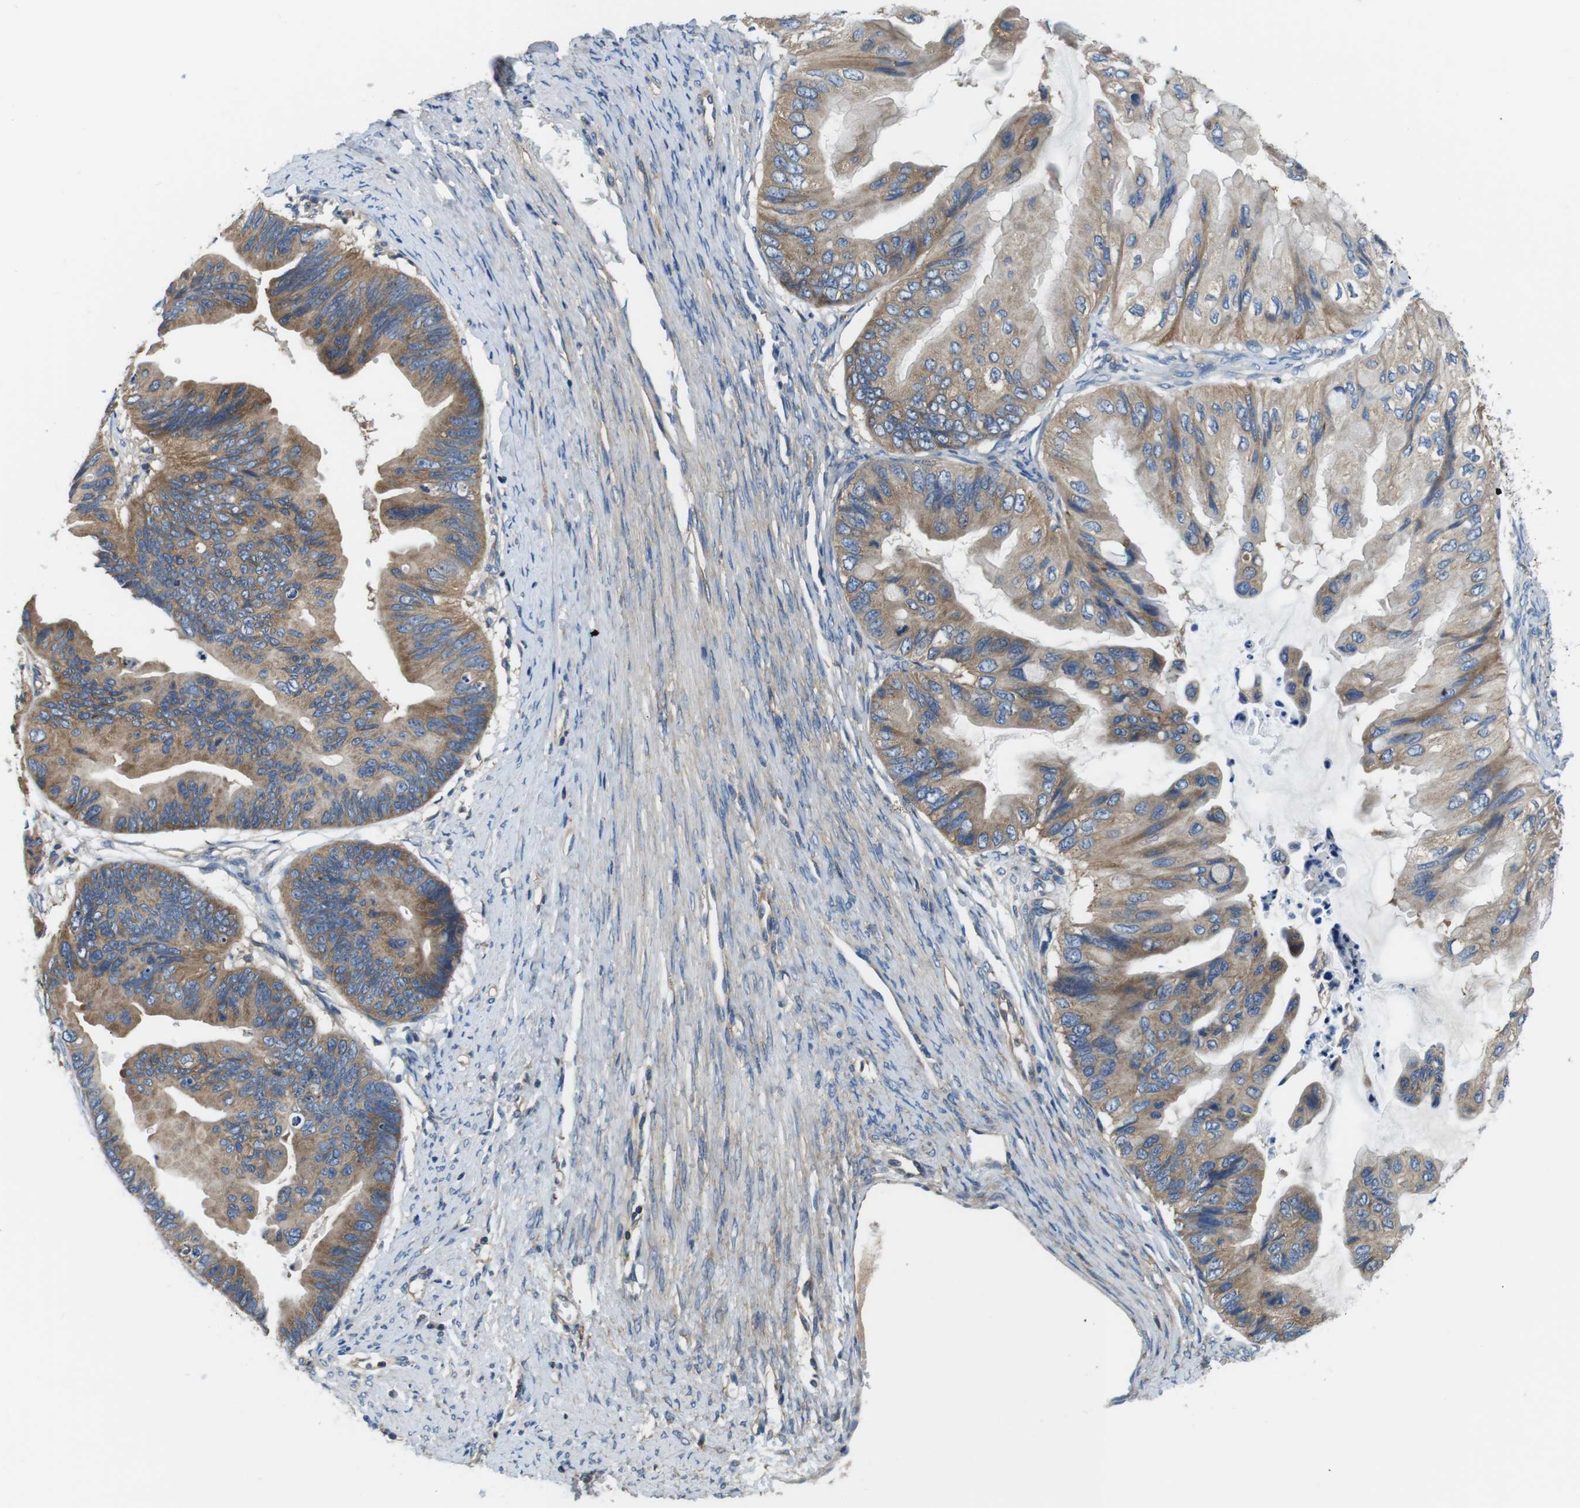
{"staining": {"intensity": "moderate", "quantity": ">75%", "location": "cytoplasmic/membranous"}, "tissue": "ovarian cancer", "cell_type": "Tumor cells", "image_type": "cancer", "snomed": [{"axis": "morphology", "description": "Cystadenocarcinoma, mucinous, NOS"}, {"axis": "topography", "description": "Ovary"}], "caption": "This image exhibits immunohistochemistry (IHC) staining of human ovarian cancer, with medium moderate cytoplasmic/membranous expression in about >75% of tumor cells.", "gene": "DENND4C", "patient": {"sex": "female", "age": 61}}